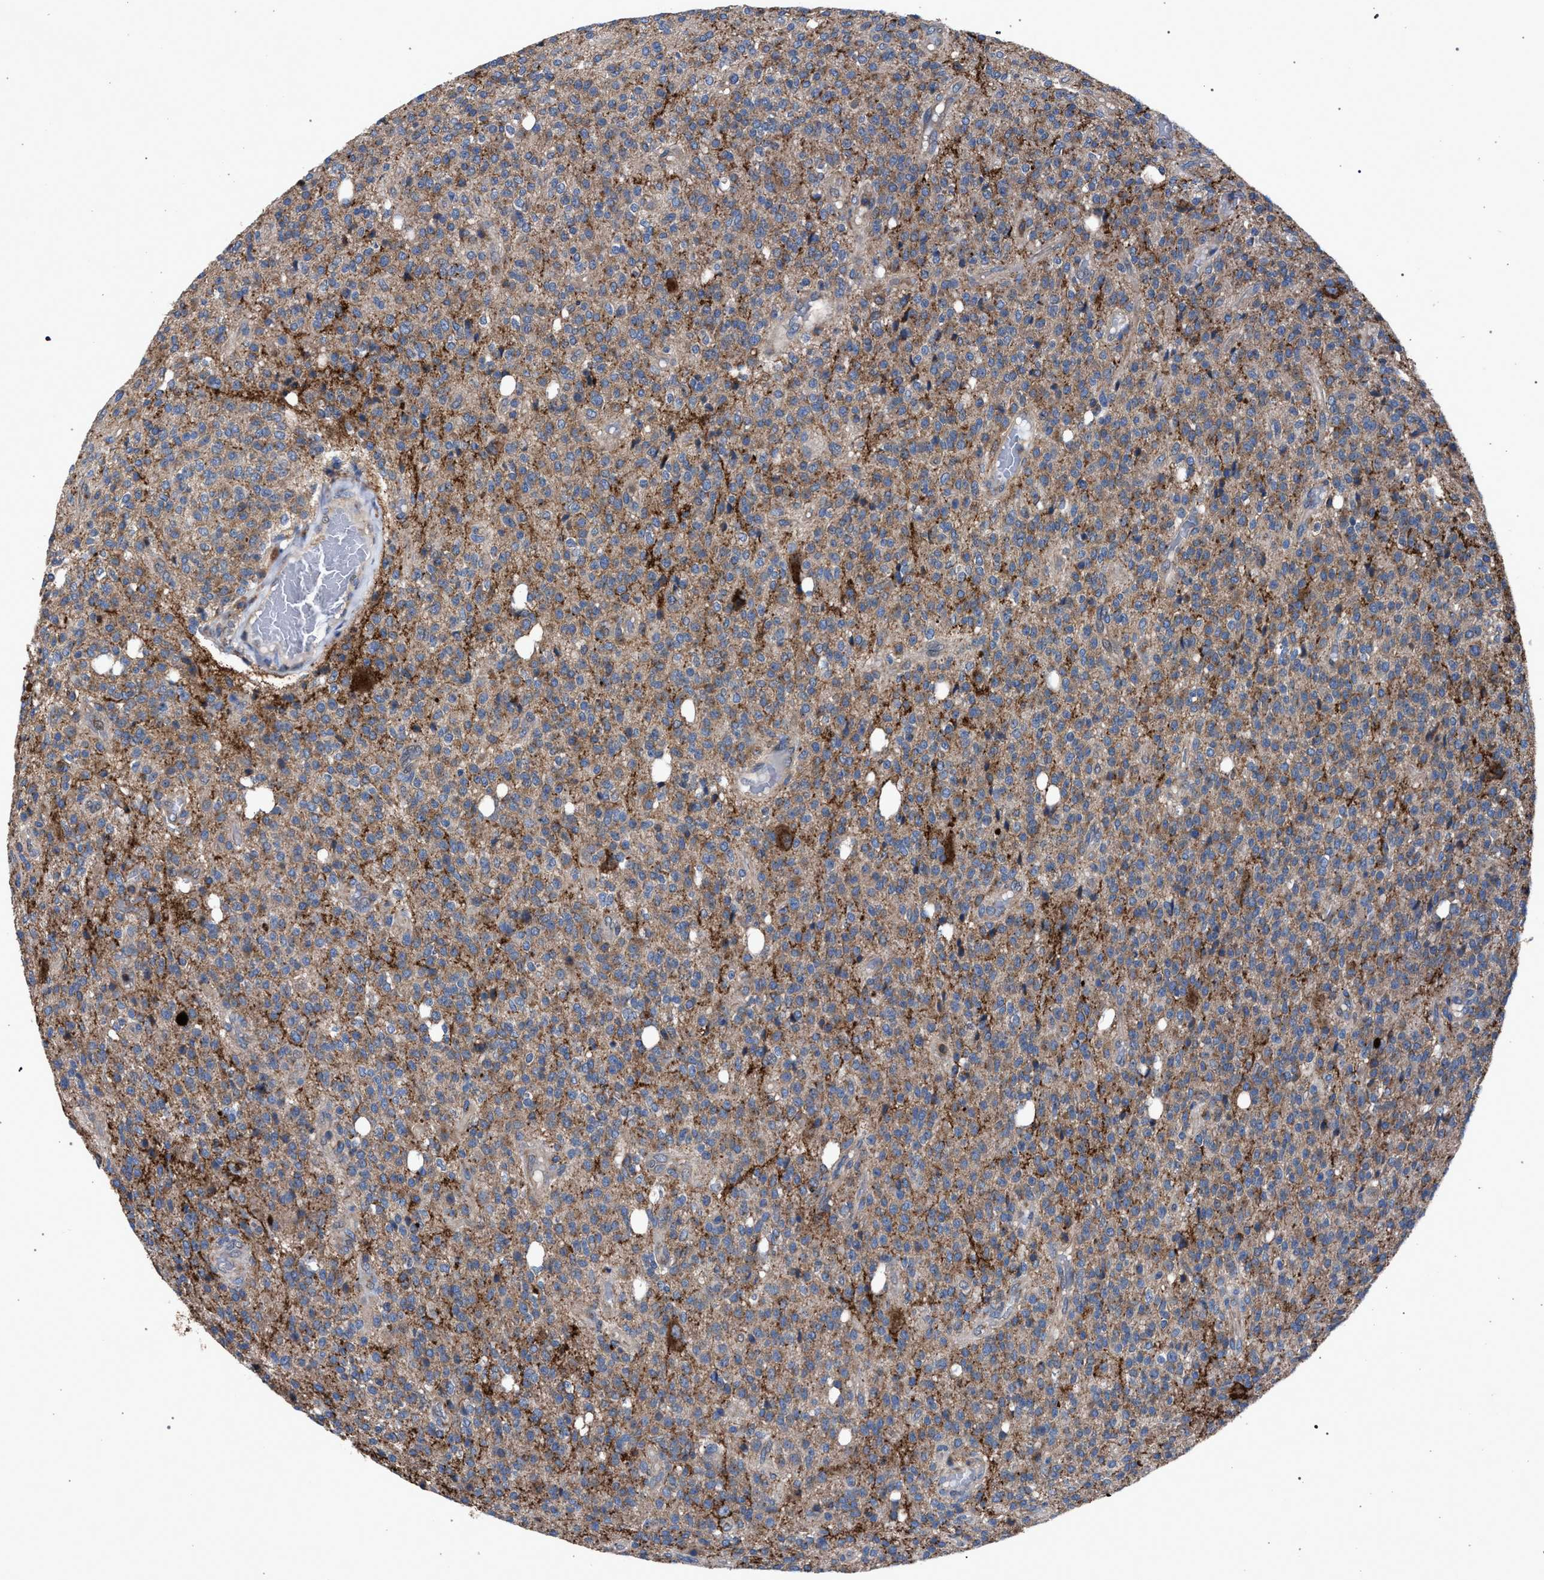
{"staining": {"intensity": "moderate", "quantity": "25%-75%", "location": "cytoplasmic/membranous"}, "tissue": "glioma", "cell_type": "Tumor cells", "image_type": "cancer", "snomed": [{"axis": "morphology", "description": "Glioma, malignant, High grade"}, {"axis": "topography", "description": "Brain"}], "caption": "Malignant glioma (high-grade) stained for a protein shows moderate cytoplasmic/membranous positivity in tumor cells.", "gene": "ATP6V0A1", "patient": {"sex": "male", "age": 34}}